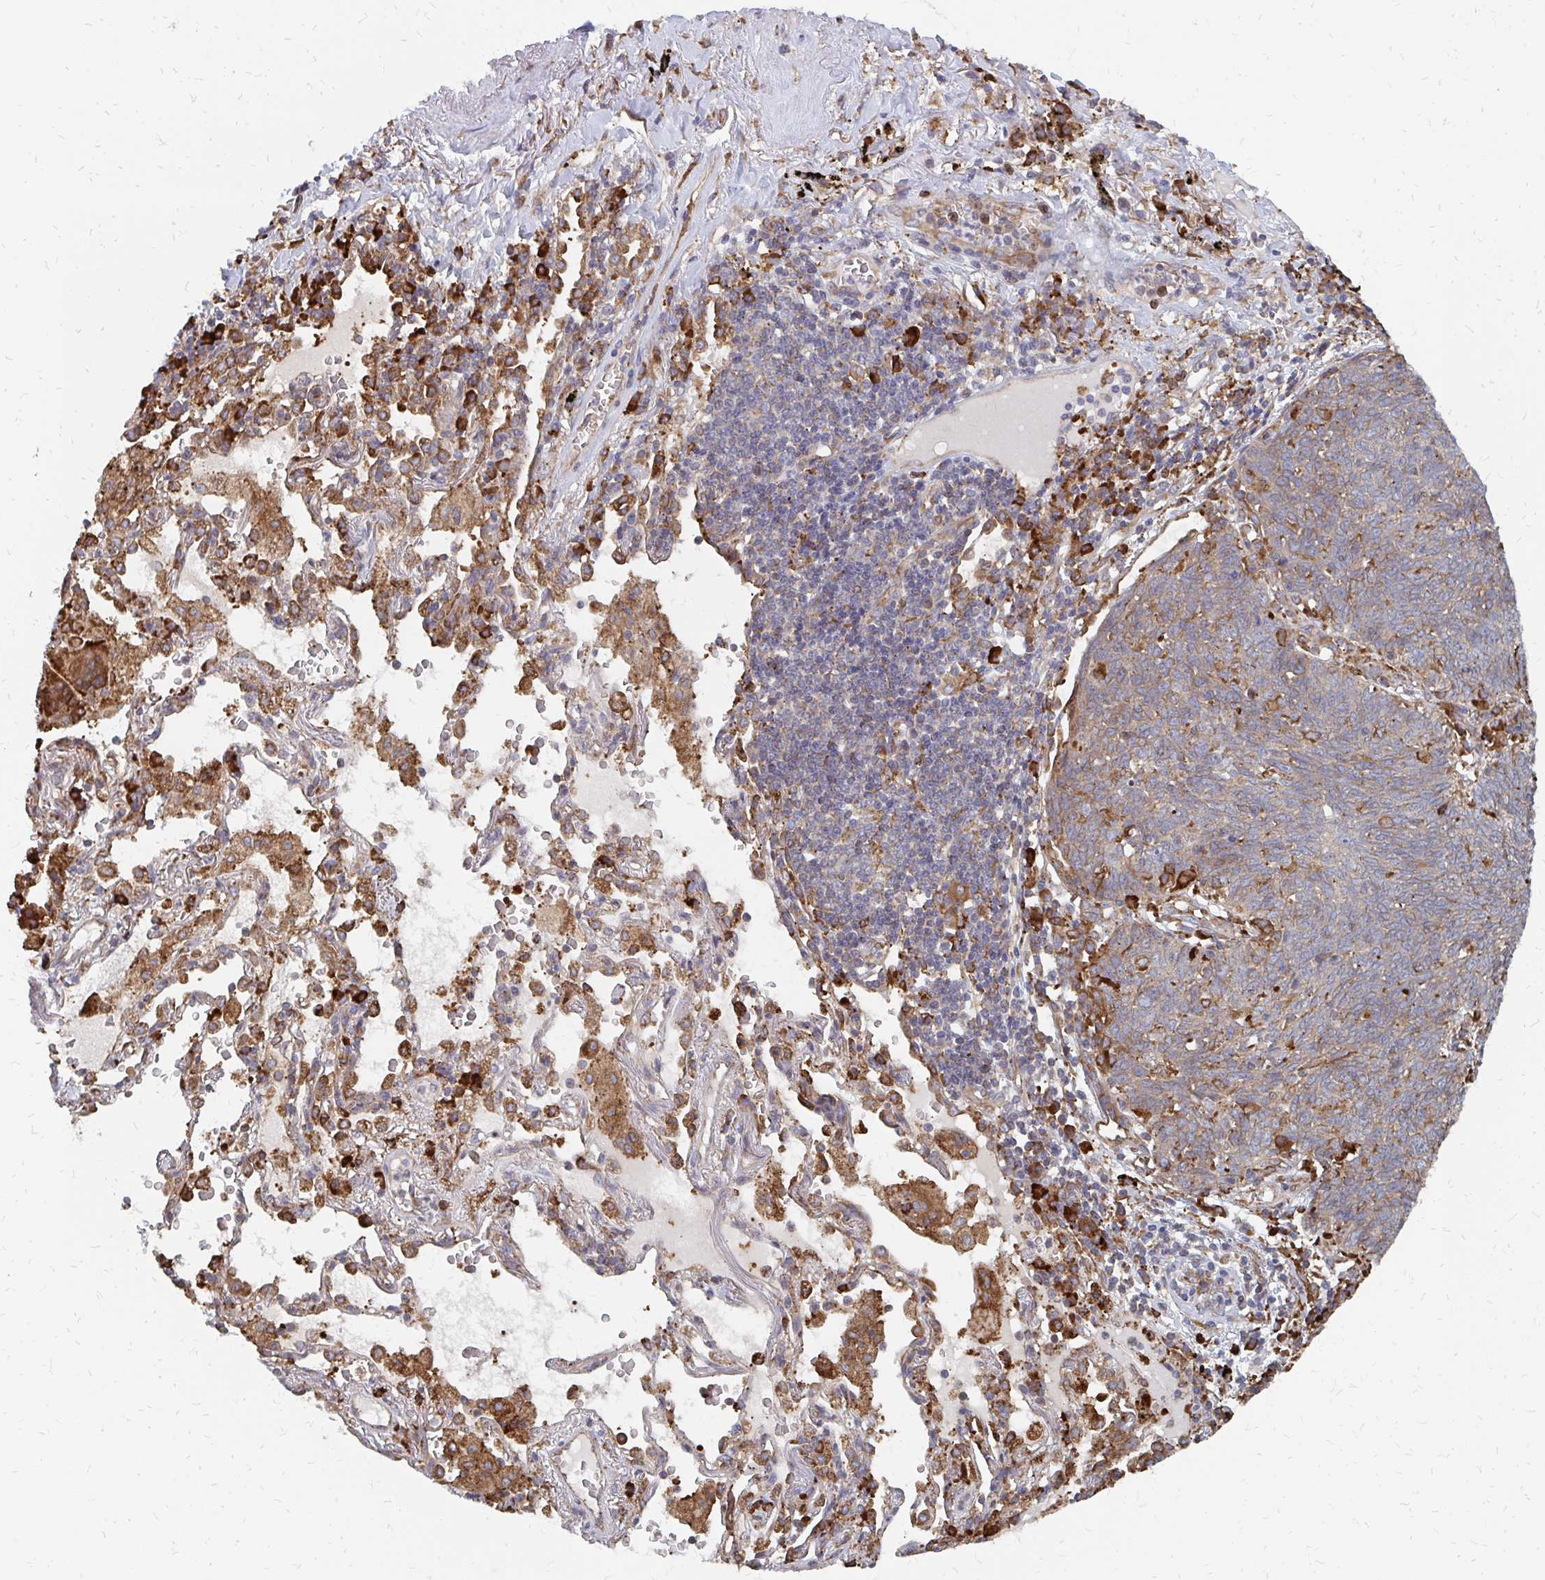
{"staining": {"intensity": "weak", "quantity": "25%-75%", "location": "cytoplasmic/membranous"}, "tissue": "lung cancer", "cell_type": "Tumor cells", "image_type": "cancer", "snomed": [{"axis": "morphology", "description": "Squamous cell carcinoma, NOS"}, {"axis": "topography", "description": "Lung"}], "caption": "Weak cytoplasmic/membranous positivity is present in about 25%-75% of tumor cells in squamous cell carcinoma (lung).", "gene": "PPP1R13L", "patient": {"sex": "female", "age": 72}}